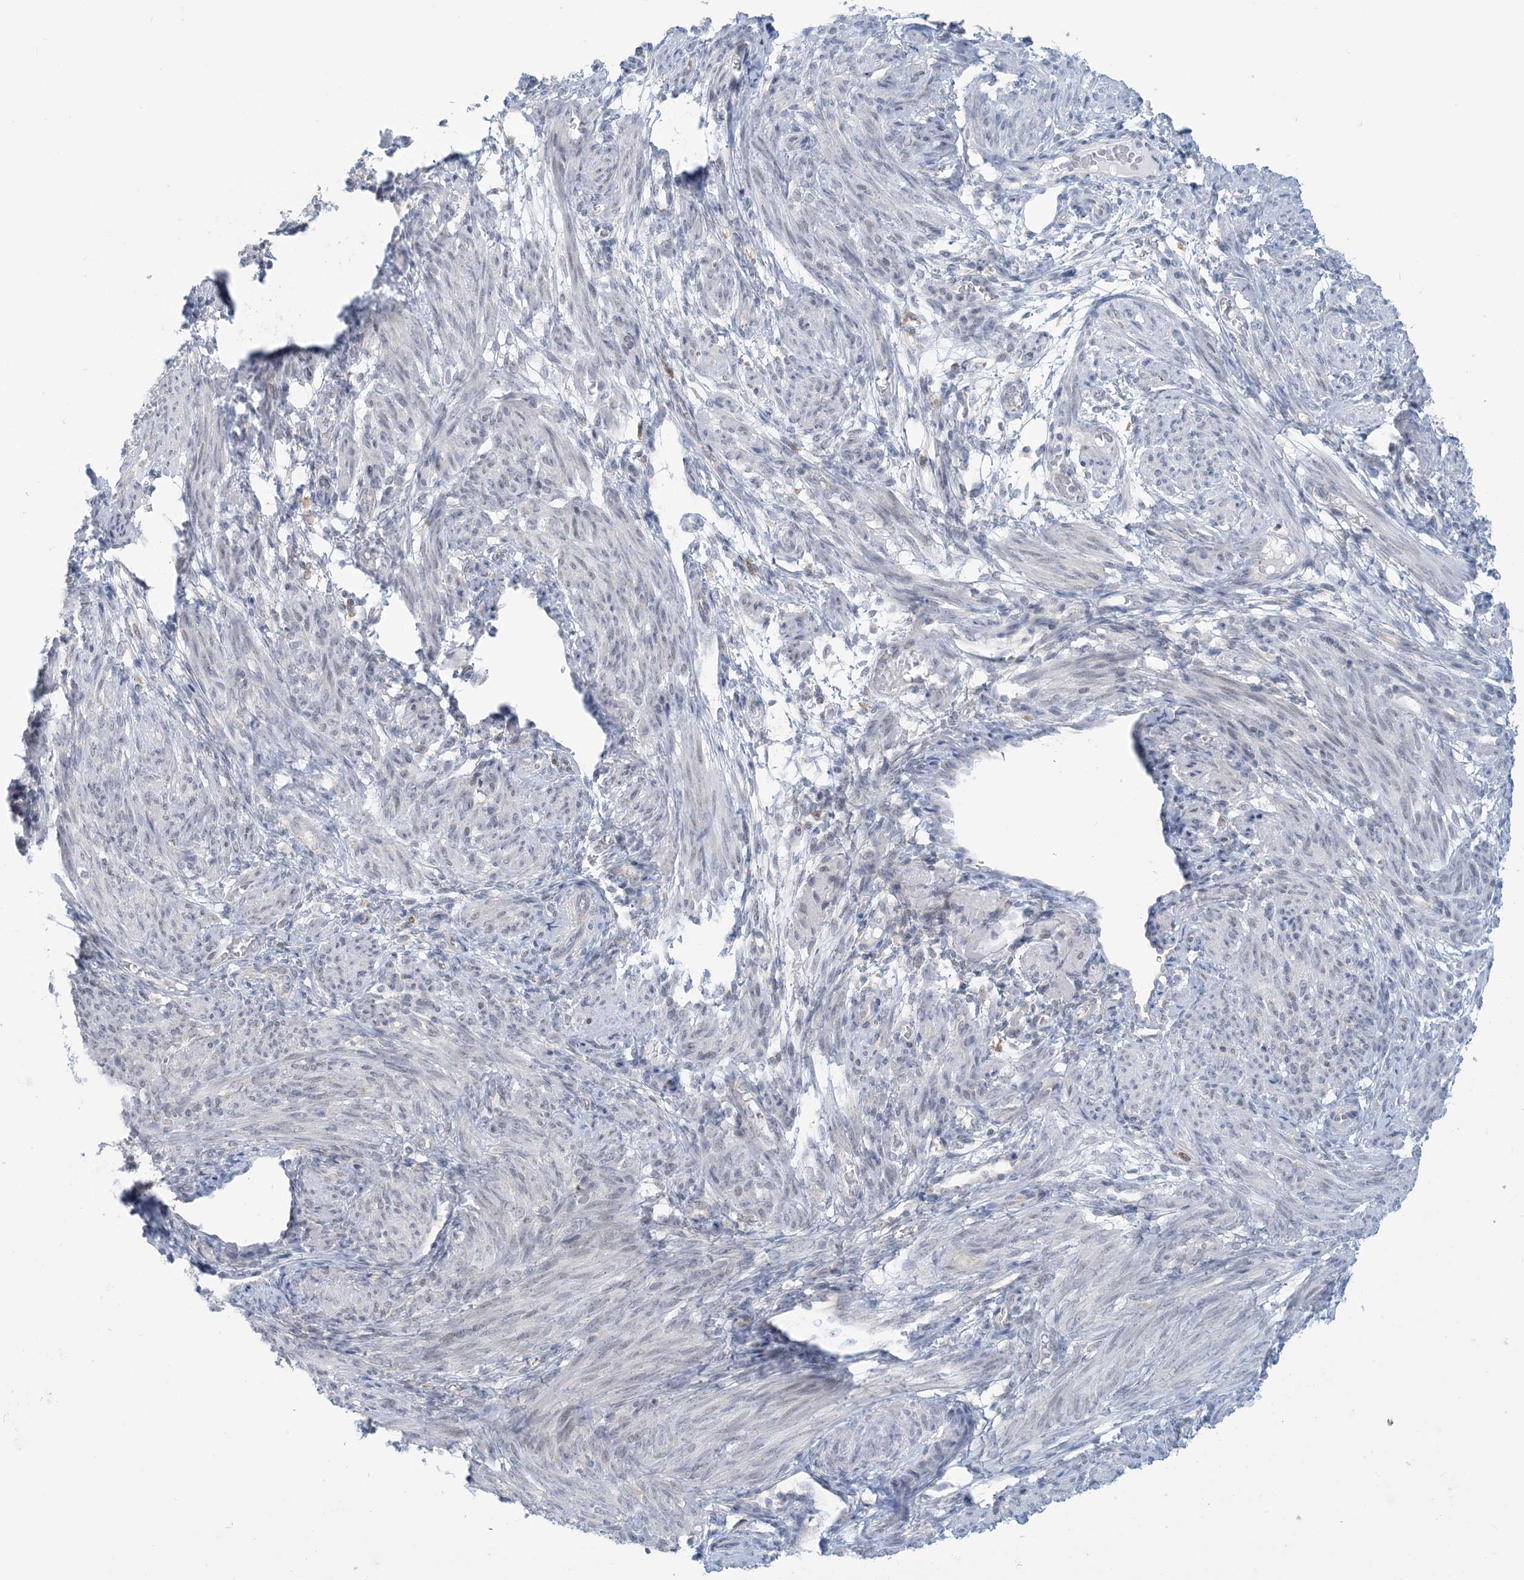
{"staining": {"intensity": "negative", "quantity": "none", "location": "none"}, "tissue": "smooth muscle", "cell_type": "Smooth muscle cells", "image_type": "normal", "snomed": [{"axis": "morphology", "description": "Normal tissue, NOS"}, {"axis": "topography", "description": "Smooth muscle"}], "caption": "Protein analysis of normal smooth muscle reveals no significant positivity in smooth muscle cells.", "gene": "MRPS18A", "patient": {"sex": "female", "age": 39}}